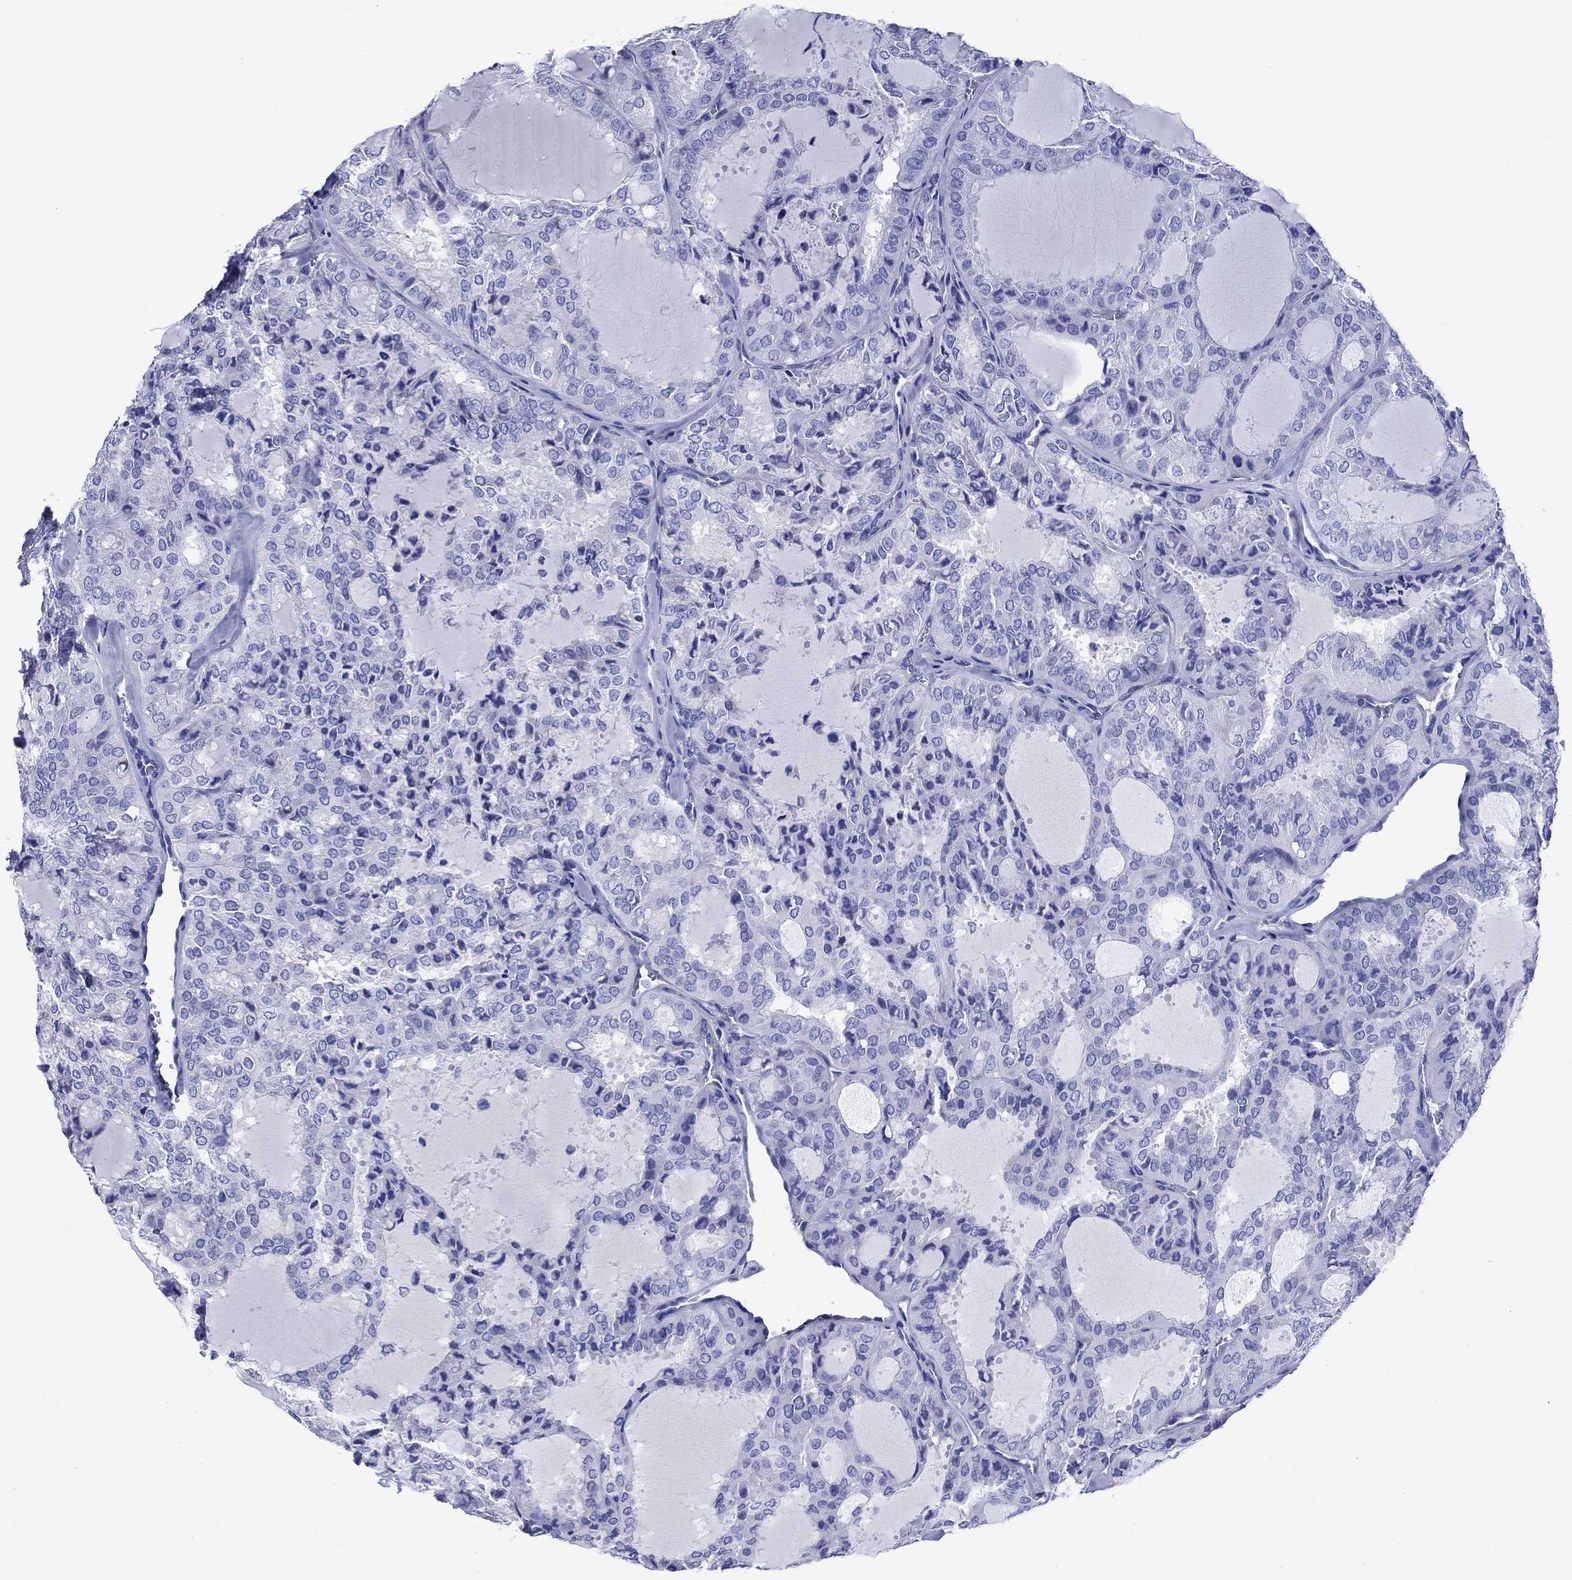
{"staining": {"intensity": "negative", "quantity": "none", "location": "none"}, "tissue": "thyroid cancer", "cell_type": "Tumor cells", "image_type": "cancer", "snomed": [{"axis": "morphology", "description": "Follicular adenoma carcinoma, NOS"}, {"axis": "topography", "description": "Thyroid gland"}], "caption": "IHC micrograph of thyroid follicular adenoma carcinoma stained for a protein (brown), which demonstrates no staining in tumor cells.", "gene": "SLC1A2", "patient": {"sex": "male", "age": 75}}